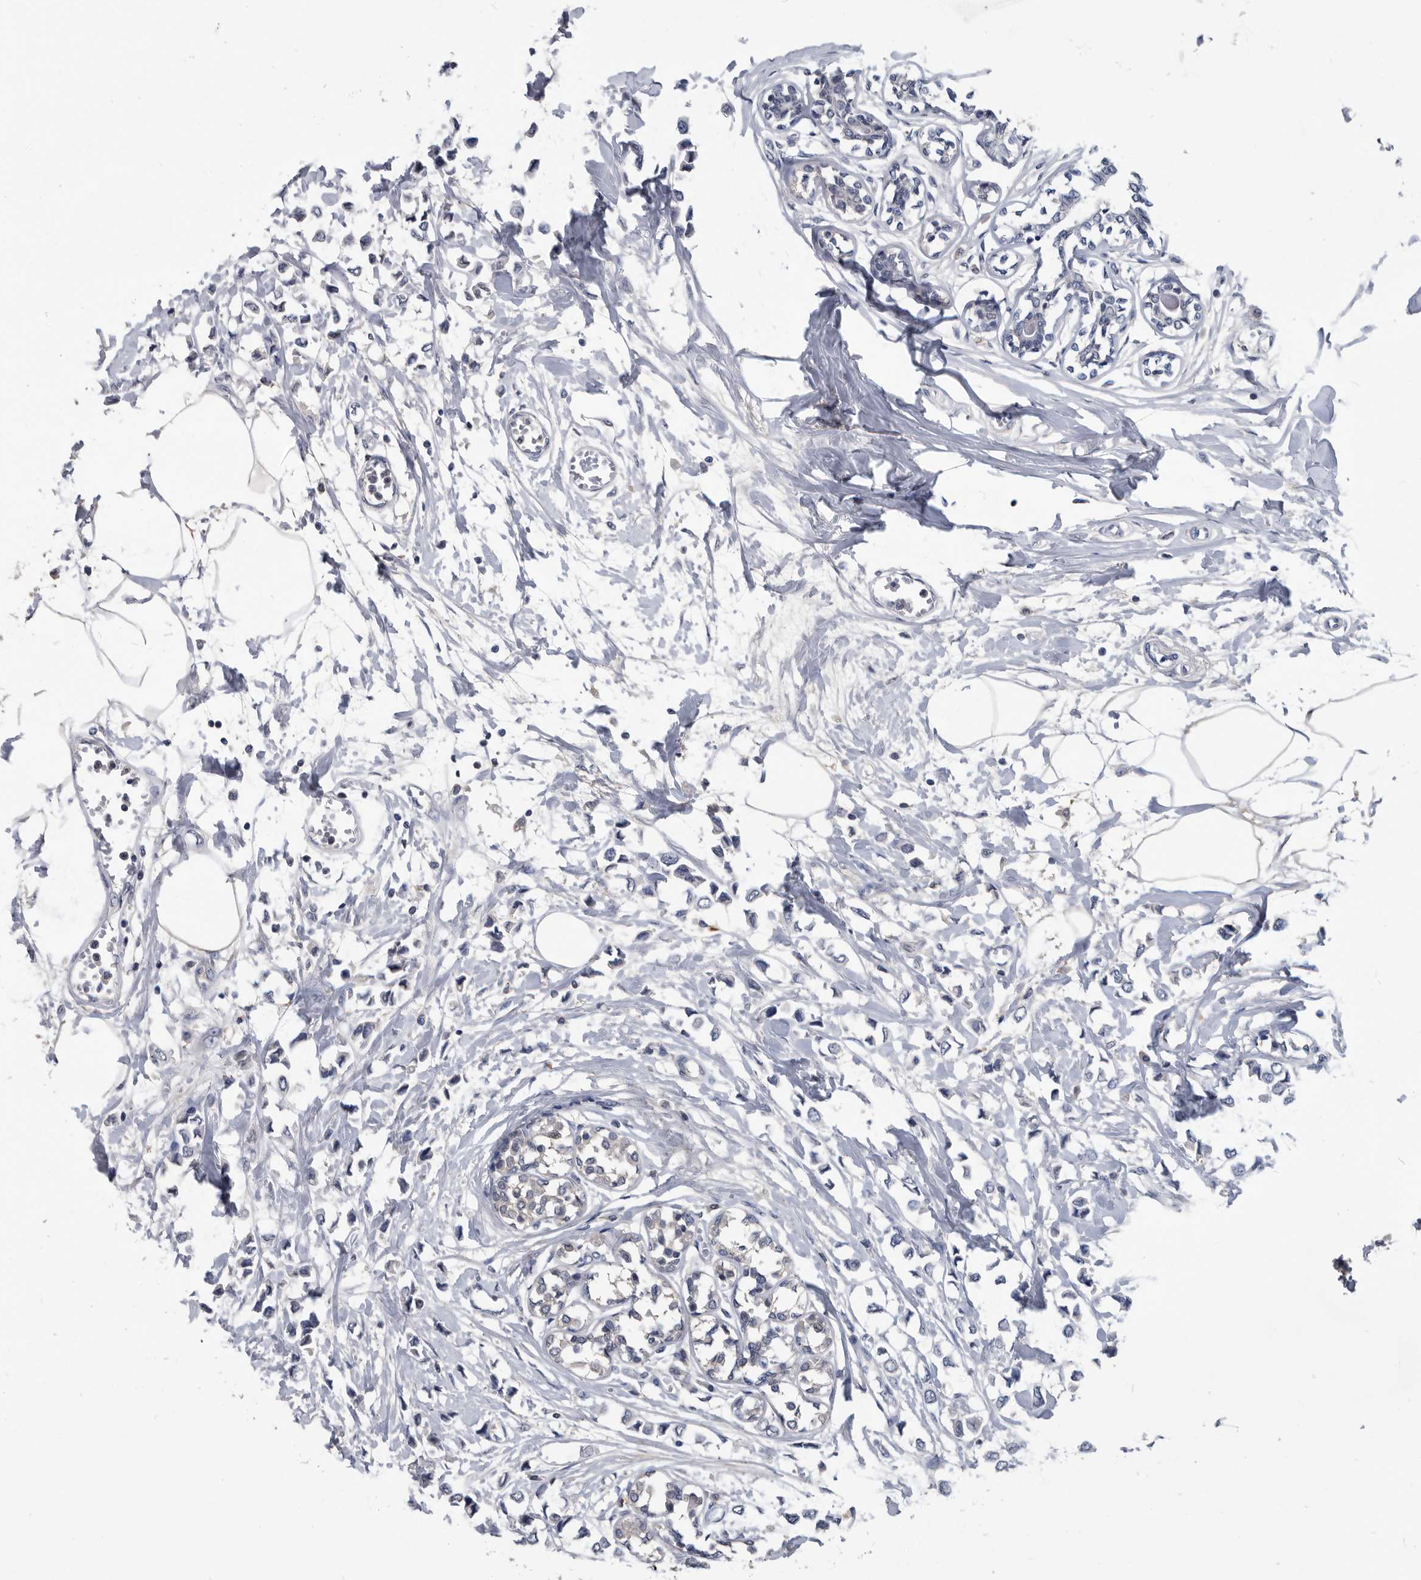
{"staining": {"intensity": "negative", "quantity": "none", "location": "none"}, "tissue": "breast cancer", "cell_type": "Tumor cells", "image_type": "cancer", "snomed": [{"axis": "morphology", "description": "Lobular carcinoma"}, {"axis": "topography", "description": "Breast"}], "caption": "High power microscopy image of an immunohistochemistry micrograph of breast lobular carcinoma, revealing no significant staining in tumor cells.", "gene": "PDXK", "patient": {"sex": "female", "age": 51}}